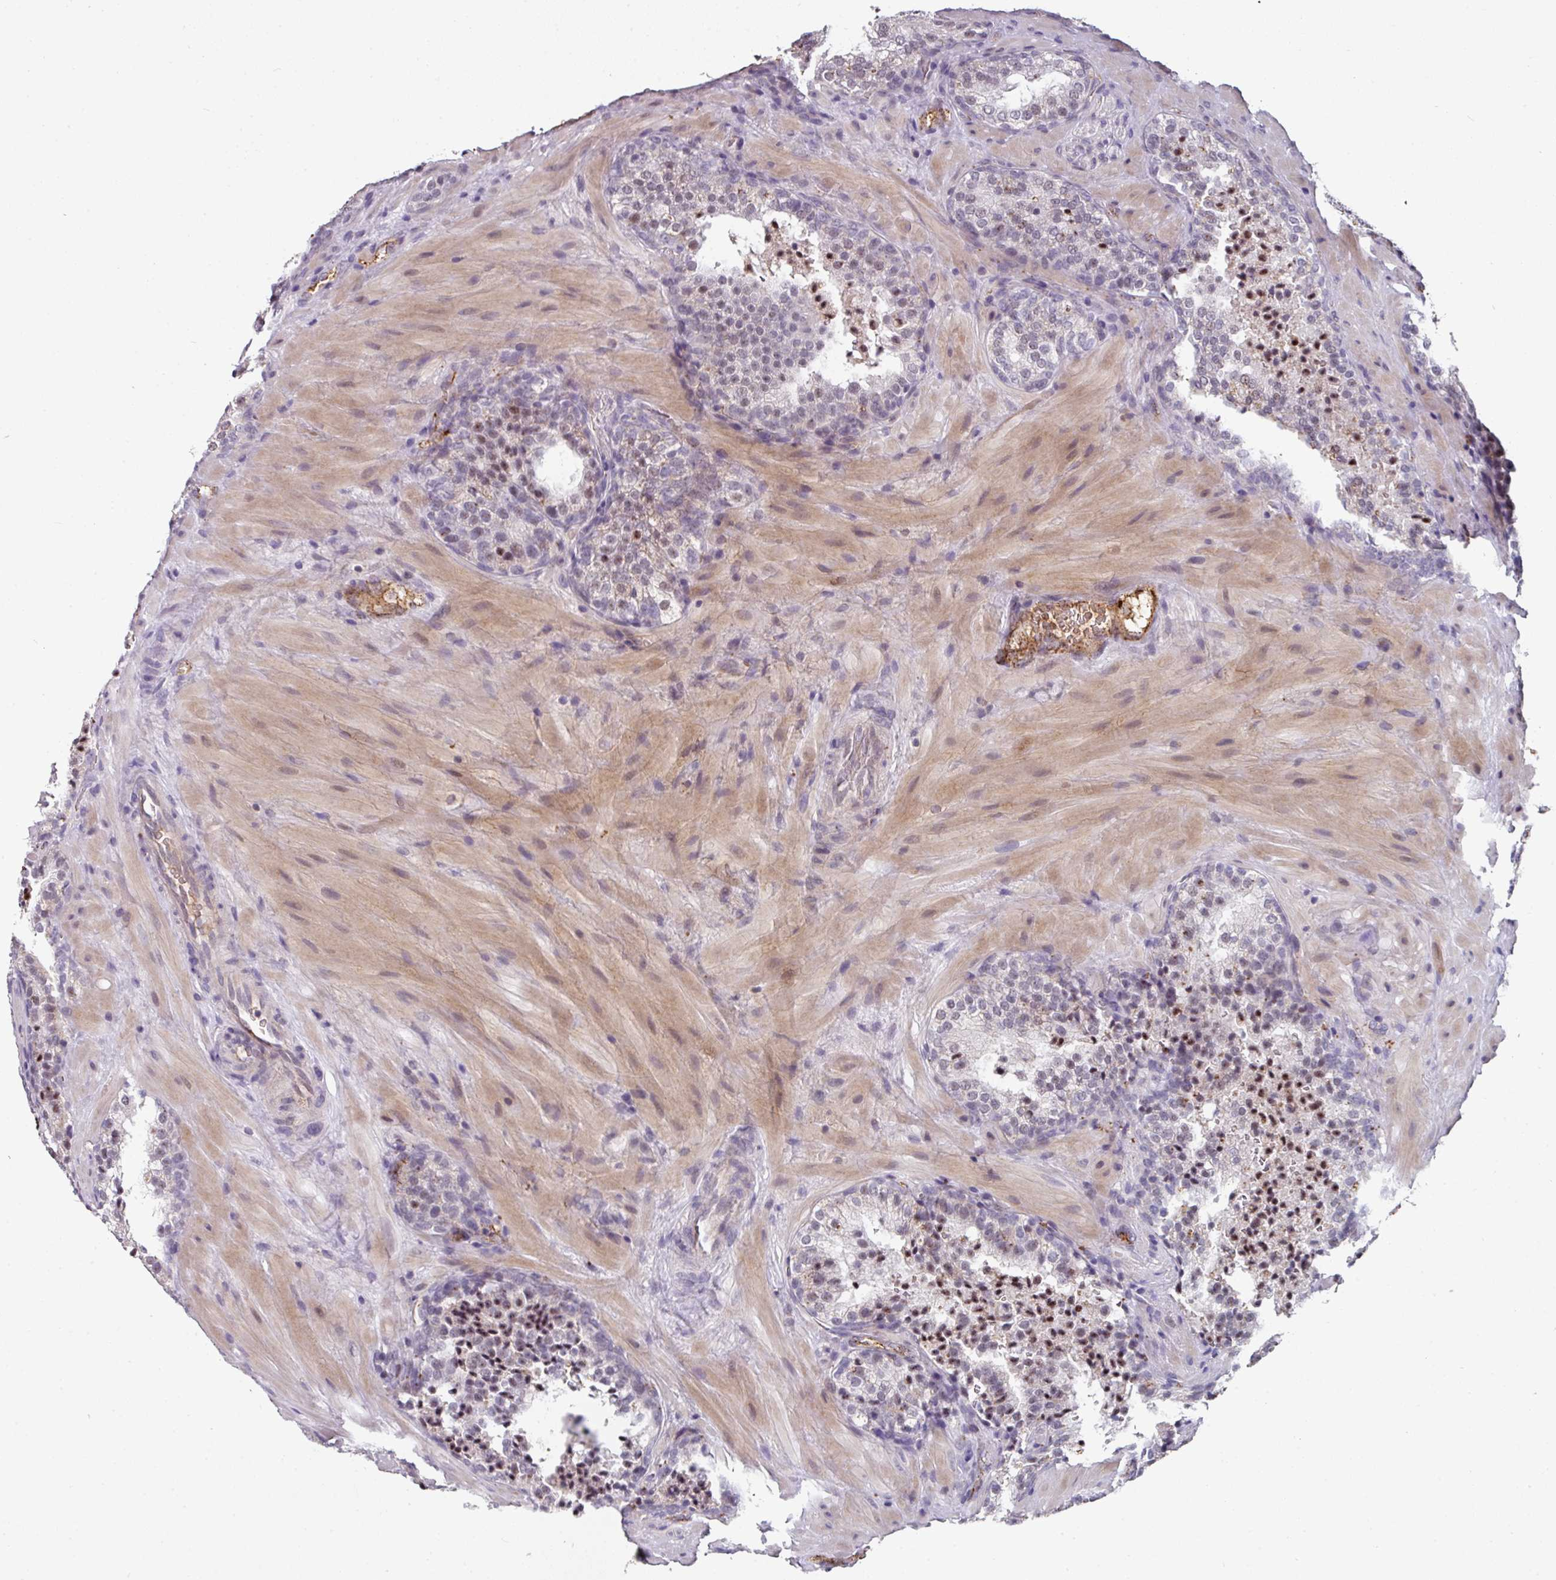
{"staining": {"intensity": "moderate", "quantity": "<25%", "location": "nuclear"}, "tissue": "prostate cancer", "cell_type": "Tumor cells", "image_type": "cancer", "snomed": [{"axis": "morphology", "description": "Adenocarcinoma, High grade"}, {"axis": "topography", "description": "Prostate"}], "caption": "A photomicrograph of human prostate cancer (adenocarcinoma (high-grade)) stained for a protein exhibits moderate nuclear brown staining in tumor cells. Using DAB (3,3'-diaminobenzidine) (brown) and hematoxylin (blue) stains, captured at high magnification using brightfield microscopy.", "gene": "SIDT2", "patient": {"sex": "male", "age": 56}}